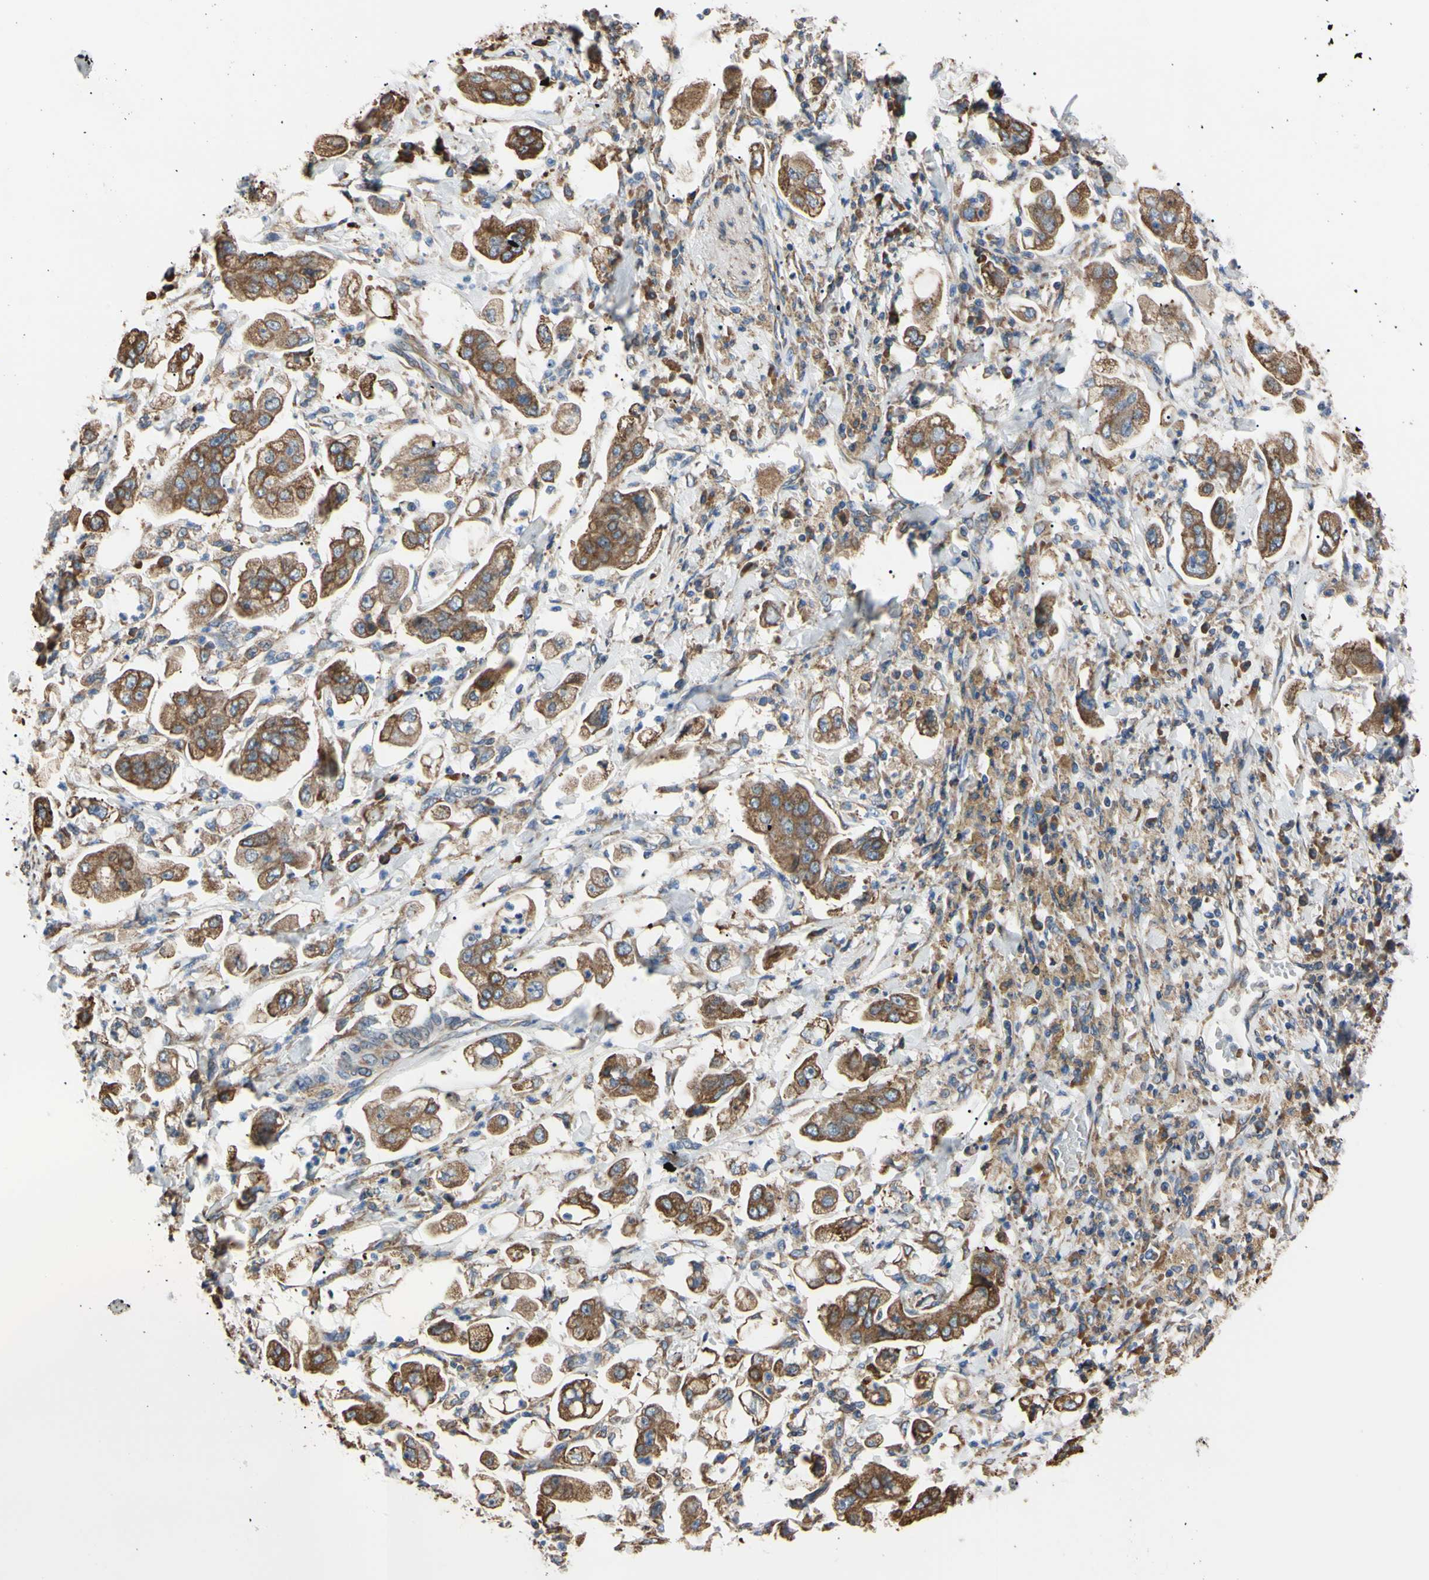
{"staining": {"intensity": "moderate", "quantity": ">75%", "location": "cytoplasmic/membranous"}, "tissue": "stomach cancer", "cell_type": "Tumor cells", "image_type": "cancer", "snomed": [{"axis": "morphology", "description": "Adenocarcinoma, NOS"}, {"axis": "topography", "description": "Stomach"}], "caption": "The image exhibits immunohistochemical staining of stomach cancer (adenocarcinoma). There is moderate cytoplasmic/membranous expression is identified in about >75% of tumor cells.", "gene": "BMF", "patient": {"sex": "male", "age": 62}}